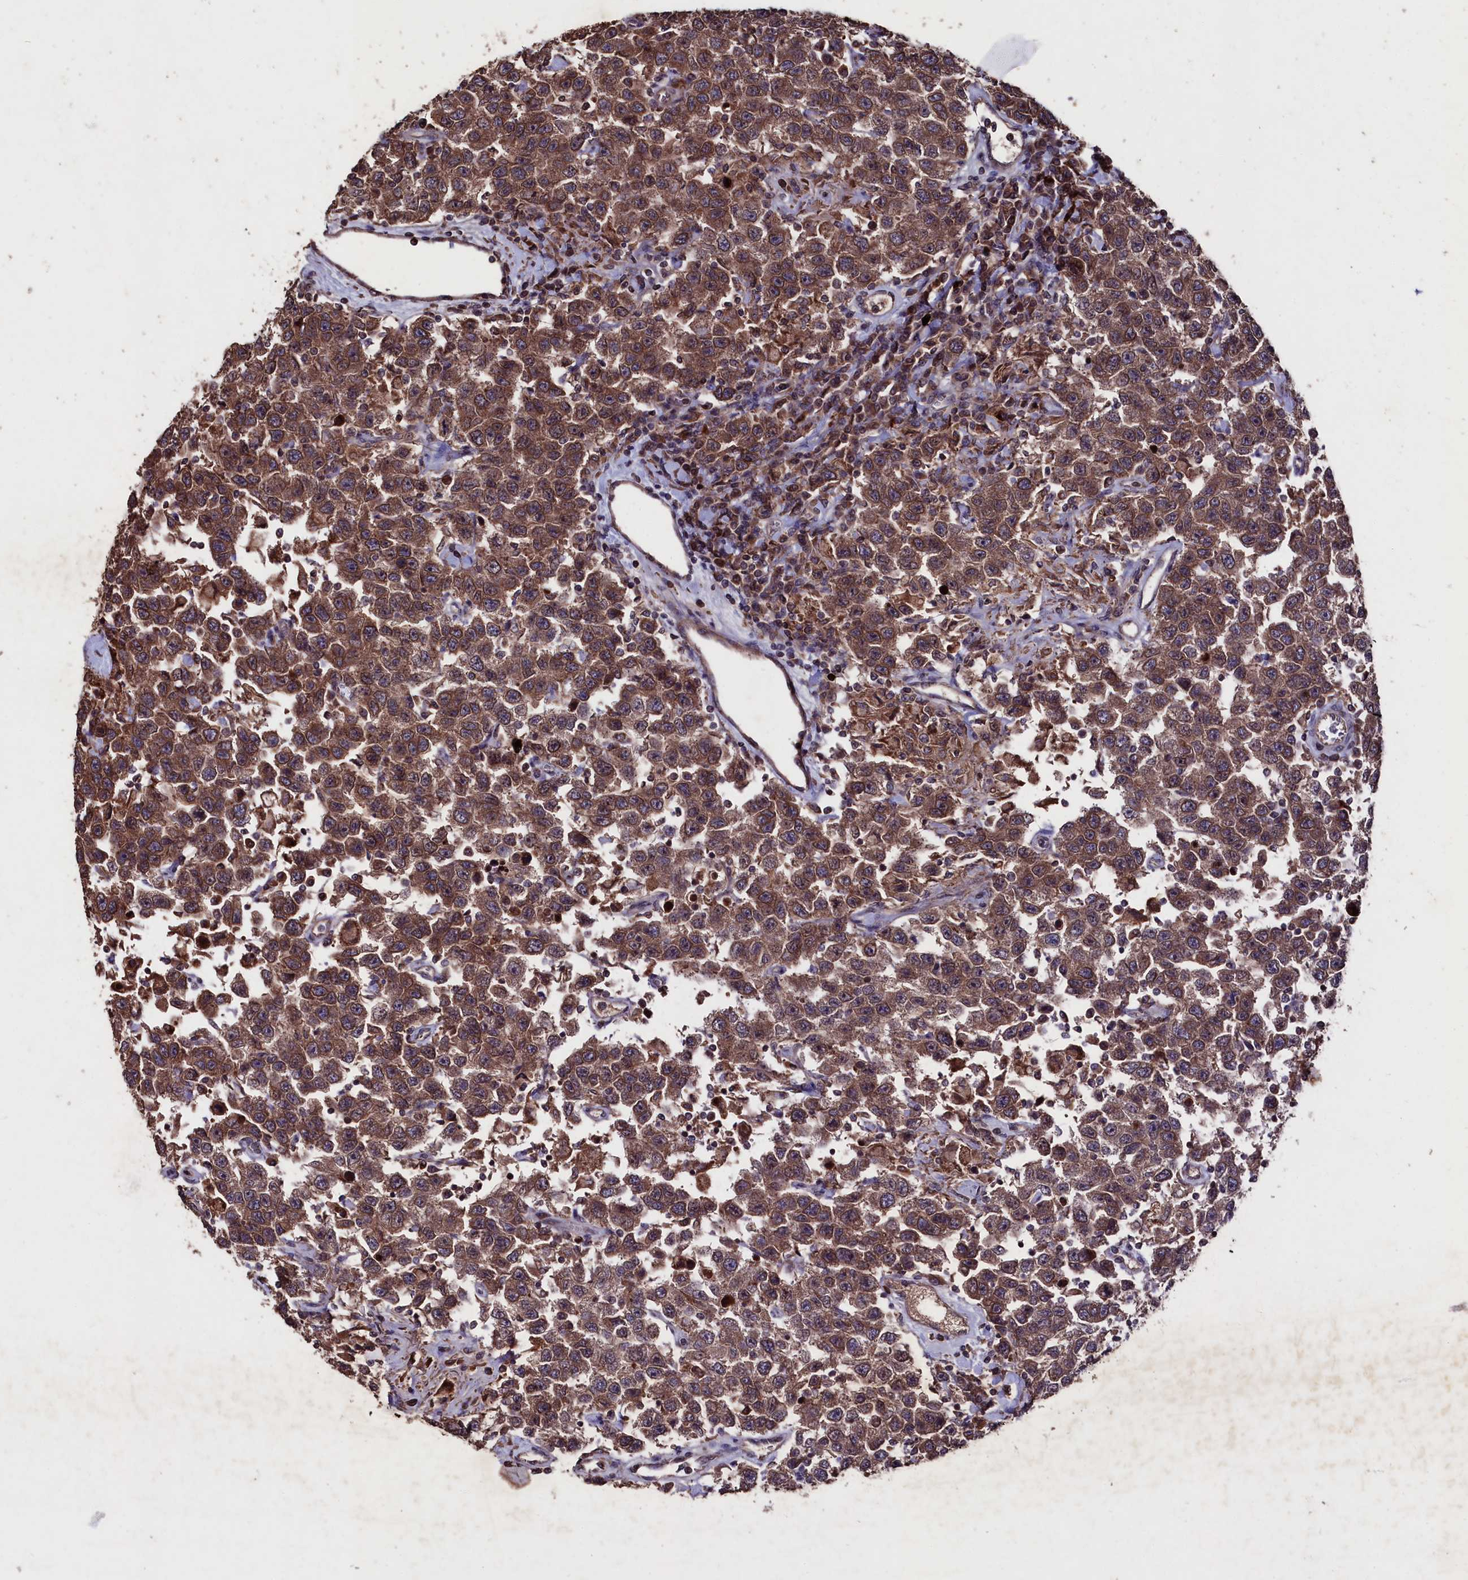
{"staining": {"intensity": "moderate", "quantity": ">75%", "location": "cytoplasmic/membranous"}, "tissue": "testis cancer", "cell_type": "Tumor cells", "image_type": "cancer", "snomed": [{"axis": "morphology", "description": "Seminoma, NOS"}, {"axis": "topography", "description": "Testis"}], "caption": "This image shows immunohistochemistry (IHC) staining of seminoma (testis), with medium moderate cytoplasmic/membranous expression in about >75% of tumor cells.", "gene": "MYO1H", "patient": {"sex": "male", "age": 41}}